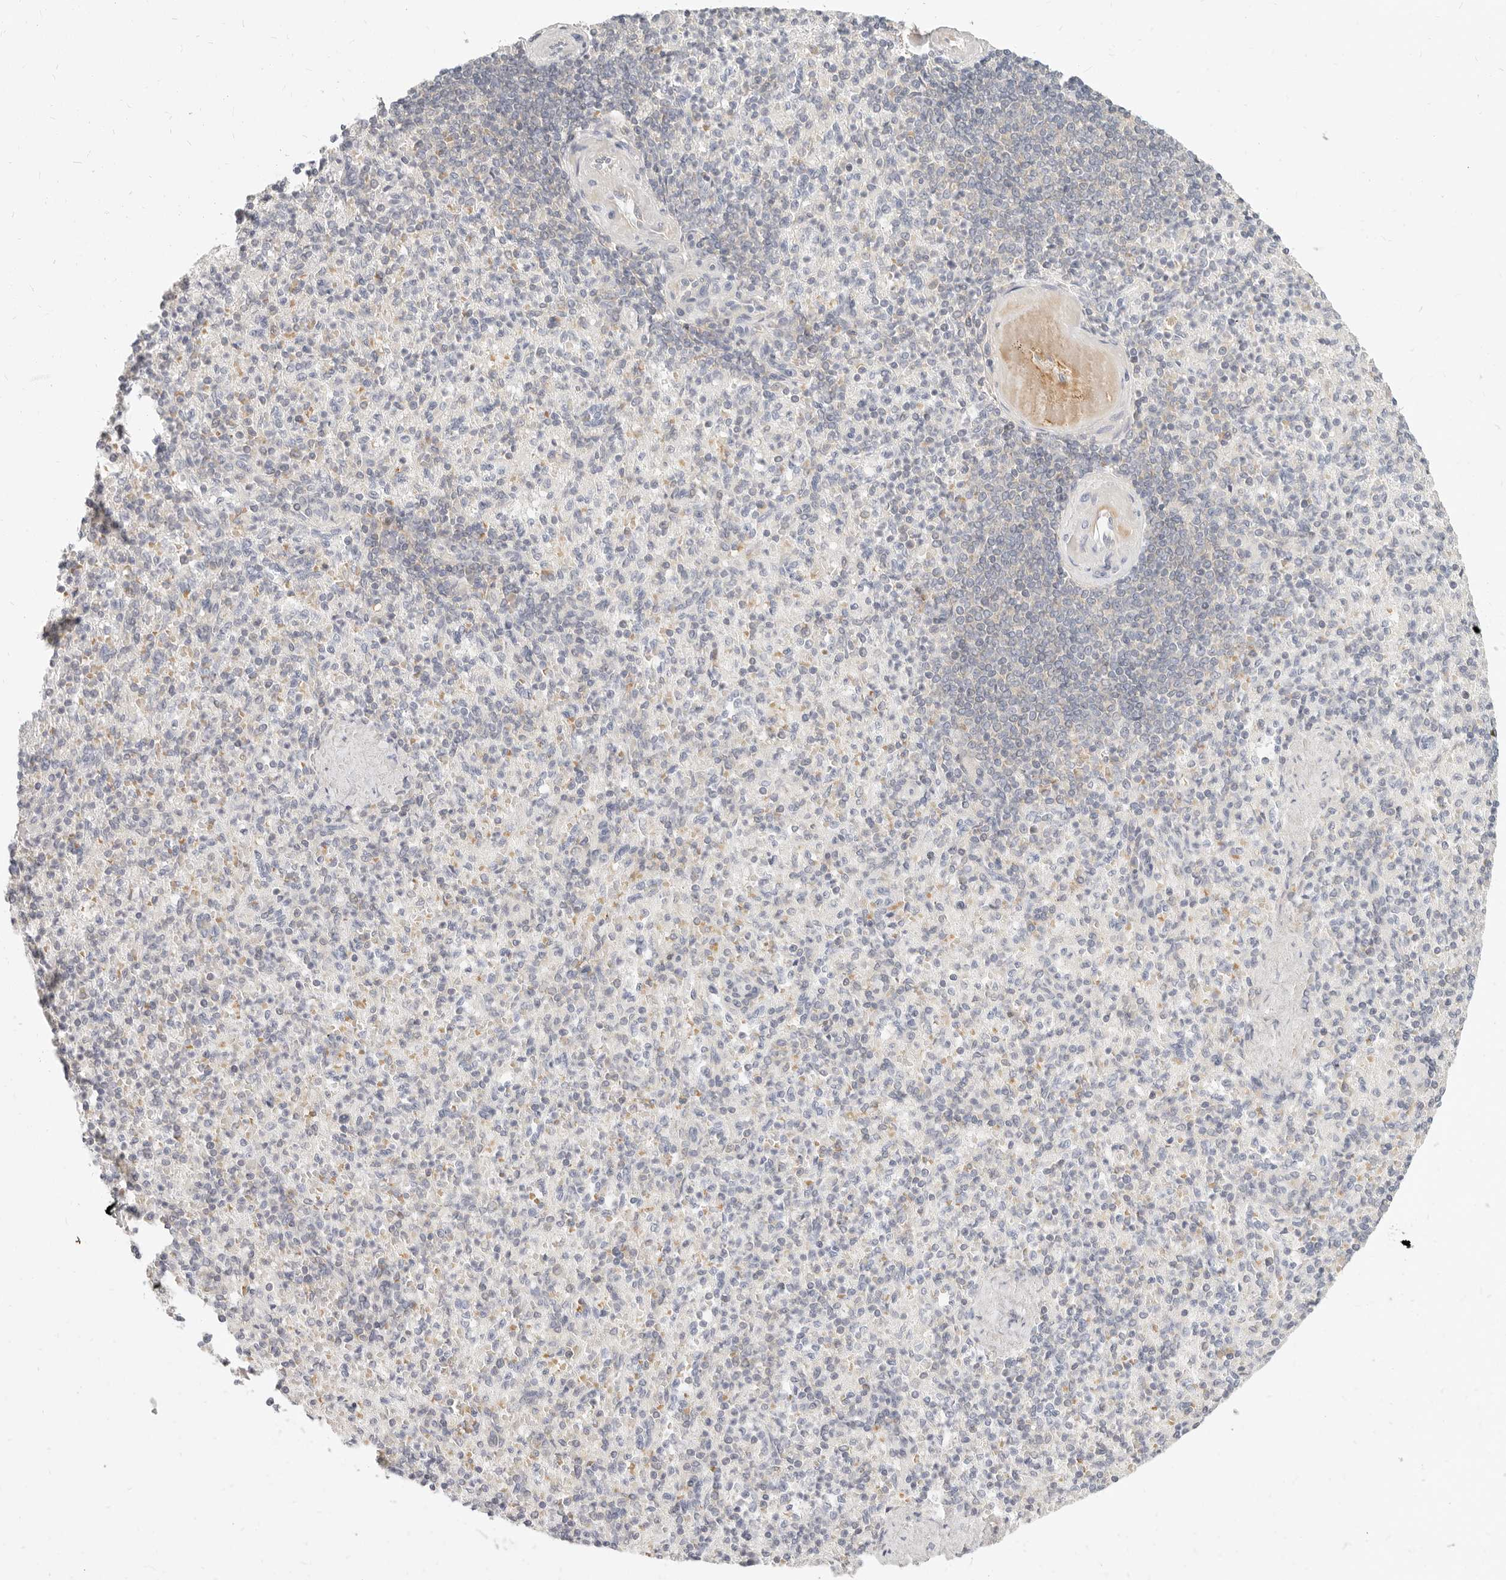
{"staining": {"intensity": "negative", "quantity": "none", "location": "none"}, "tissue": "spleen", "cell_type": "Cells in red pulp", "image_type": "normal", "snomed": [{"axis": "morphology", "description": "Normal tissue, NOS"}, {"axis": "topography", "description": "Spleen"}], "caption": "Cells in red pulp are negative for protein expression in normal human spleen. The staining was performed using DAB to visualize the protein expression in brown, while the nuclei were stained in blue with hematoxylin (Magnification: 20x).", "gene": "LTB4R2", "patient": {"sex": "female", "age": 74}}